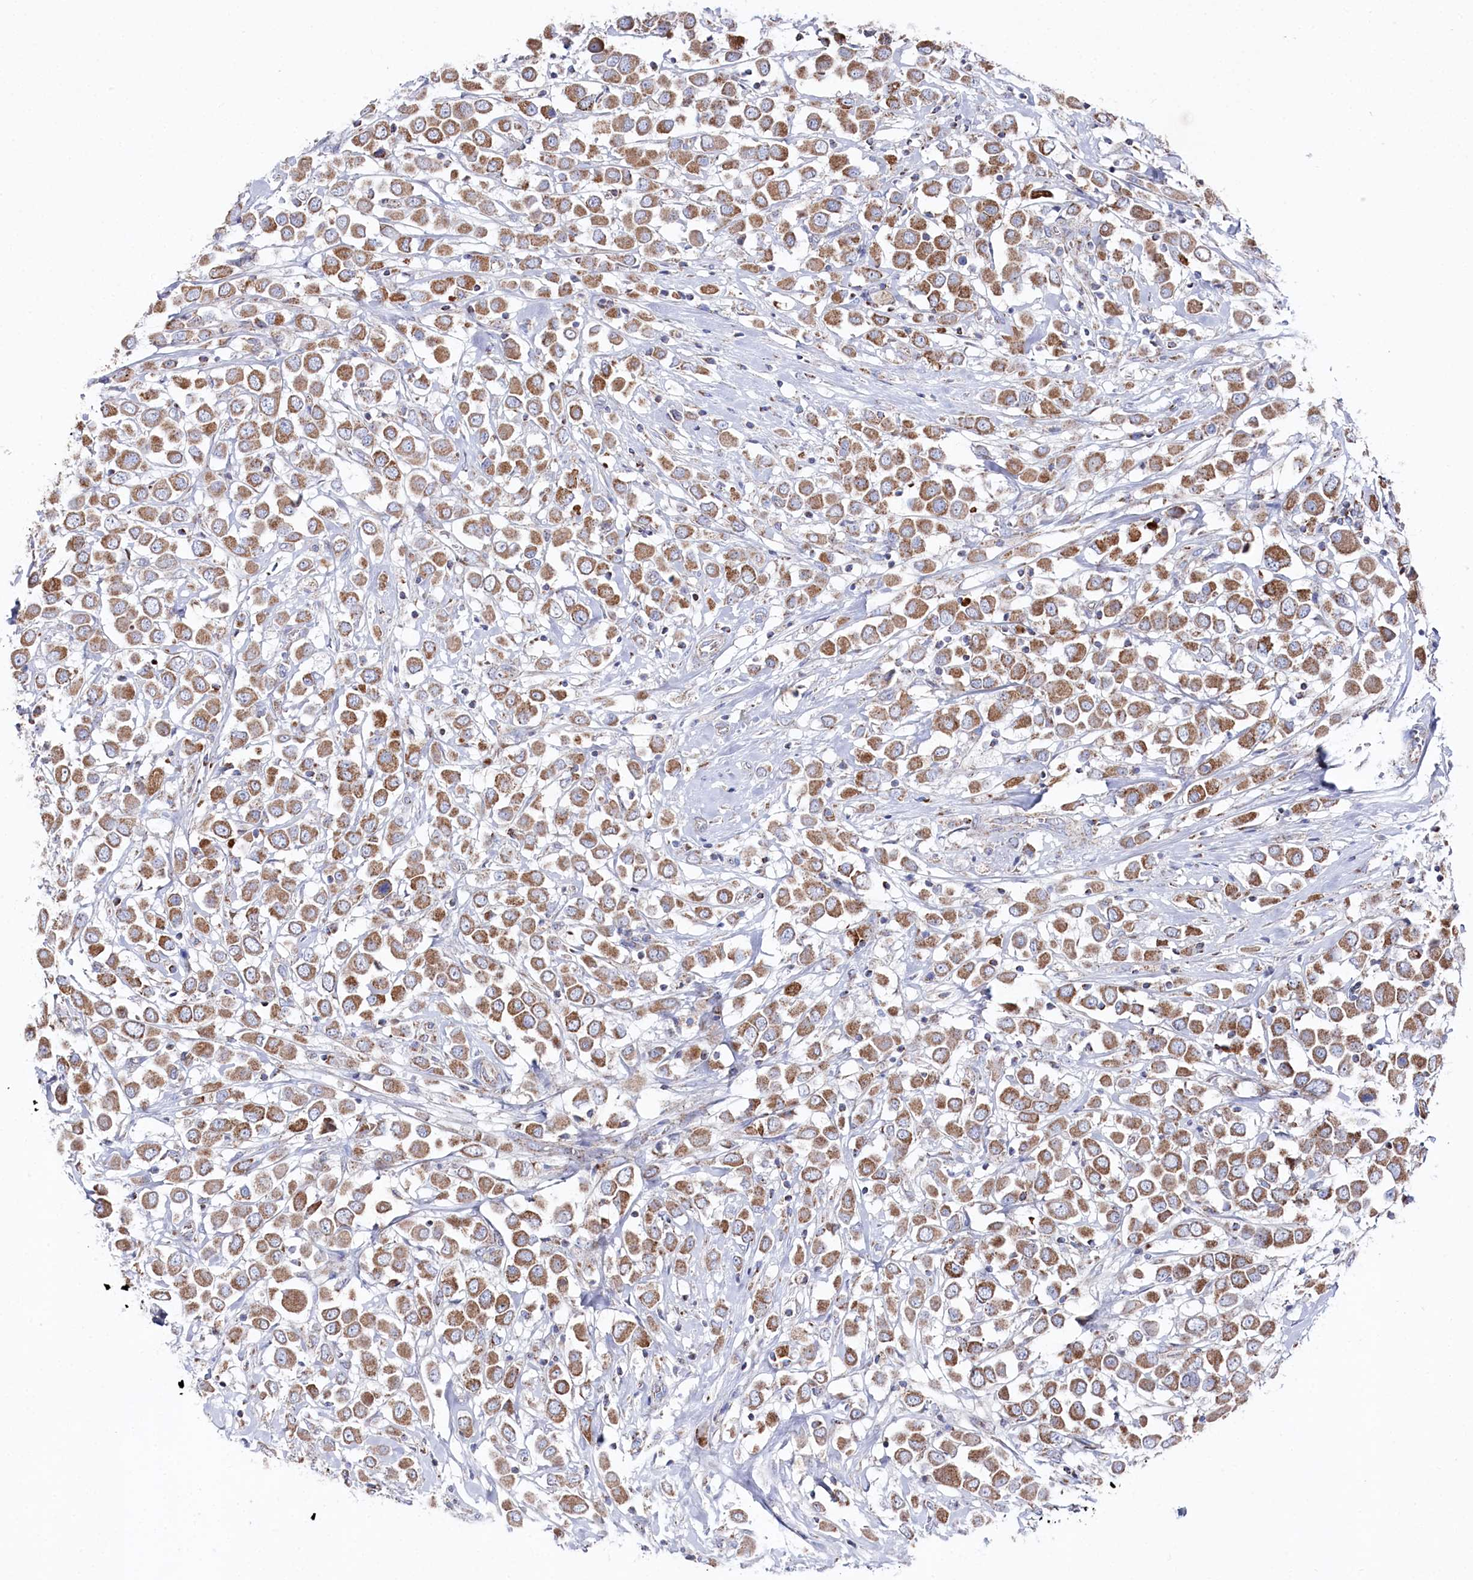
{"staining": {"intensity": "moderate", "quantity": ">75%", "location": "cytoplasmic/membranous"}, "tissue": "breast cancer", "cell_type": "Tumor cells", "image_type": "cancer", "snomed": [{"axis": "morphology", "description": "Duct carcinoma"}, {"axis": "topography", "description": "Breast"}], "caption": "This is a micrograph of immunohistochemistry staining of breast infiltrating ductal carcinoma, which shows moderate positivity in the cytoplasmic/membranous of tumor cells.", "gene": "GLS2", "patient": {"sex": "female", "age": 61}}